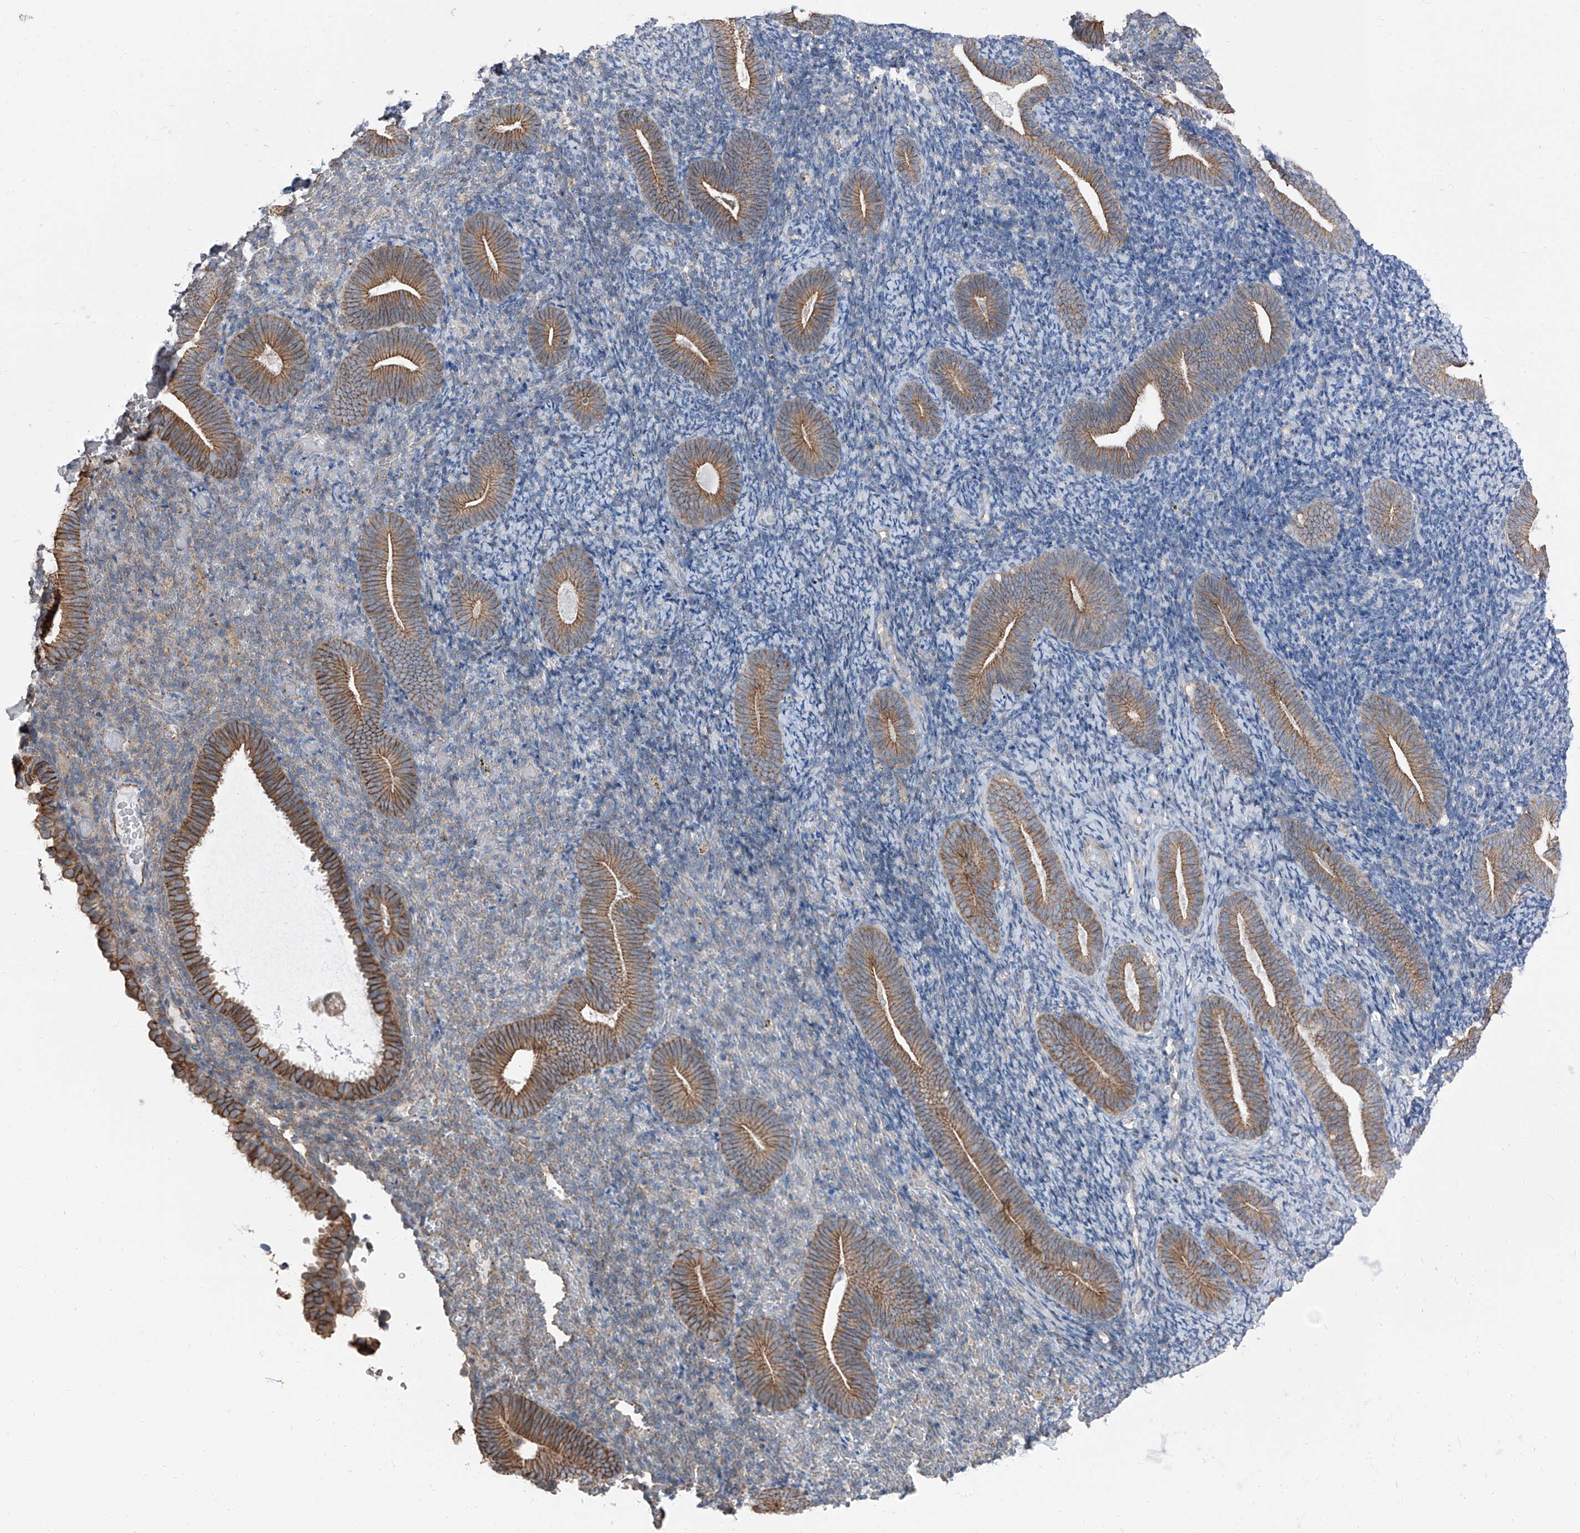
{"staining": {"intensity": "negative", "quantity": "none", "location": "none"}, "tissue": "endometrium", "cell_type": "Cells in endometrial stroma", "image_type": "normal", "snomed": [{"axis": "morphology", "description": "Normal tissue, NOS"}, {"axis": "topography", "description": "Endometrium"}], "caption": "Cells in endometrial stroma show no significant staining in normal endometrium. The staining was performed using DAB to visualize the protein expression in brown, while the nuclei were stained in blue with hematoxylin (Magnification: 20x).", "gene": "GPR142", "patient": {"sex": "female", "age": 51}}